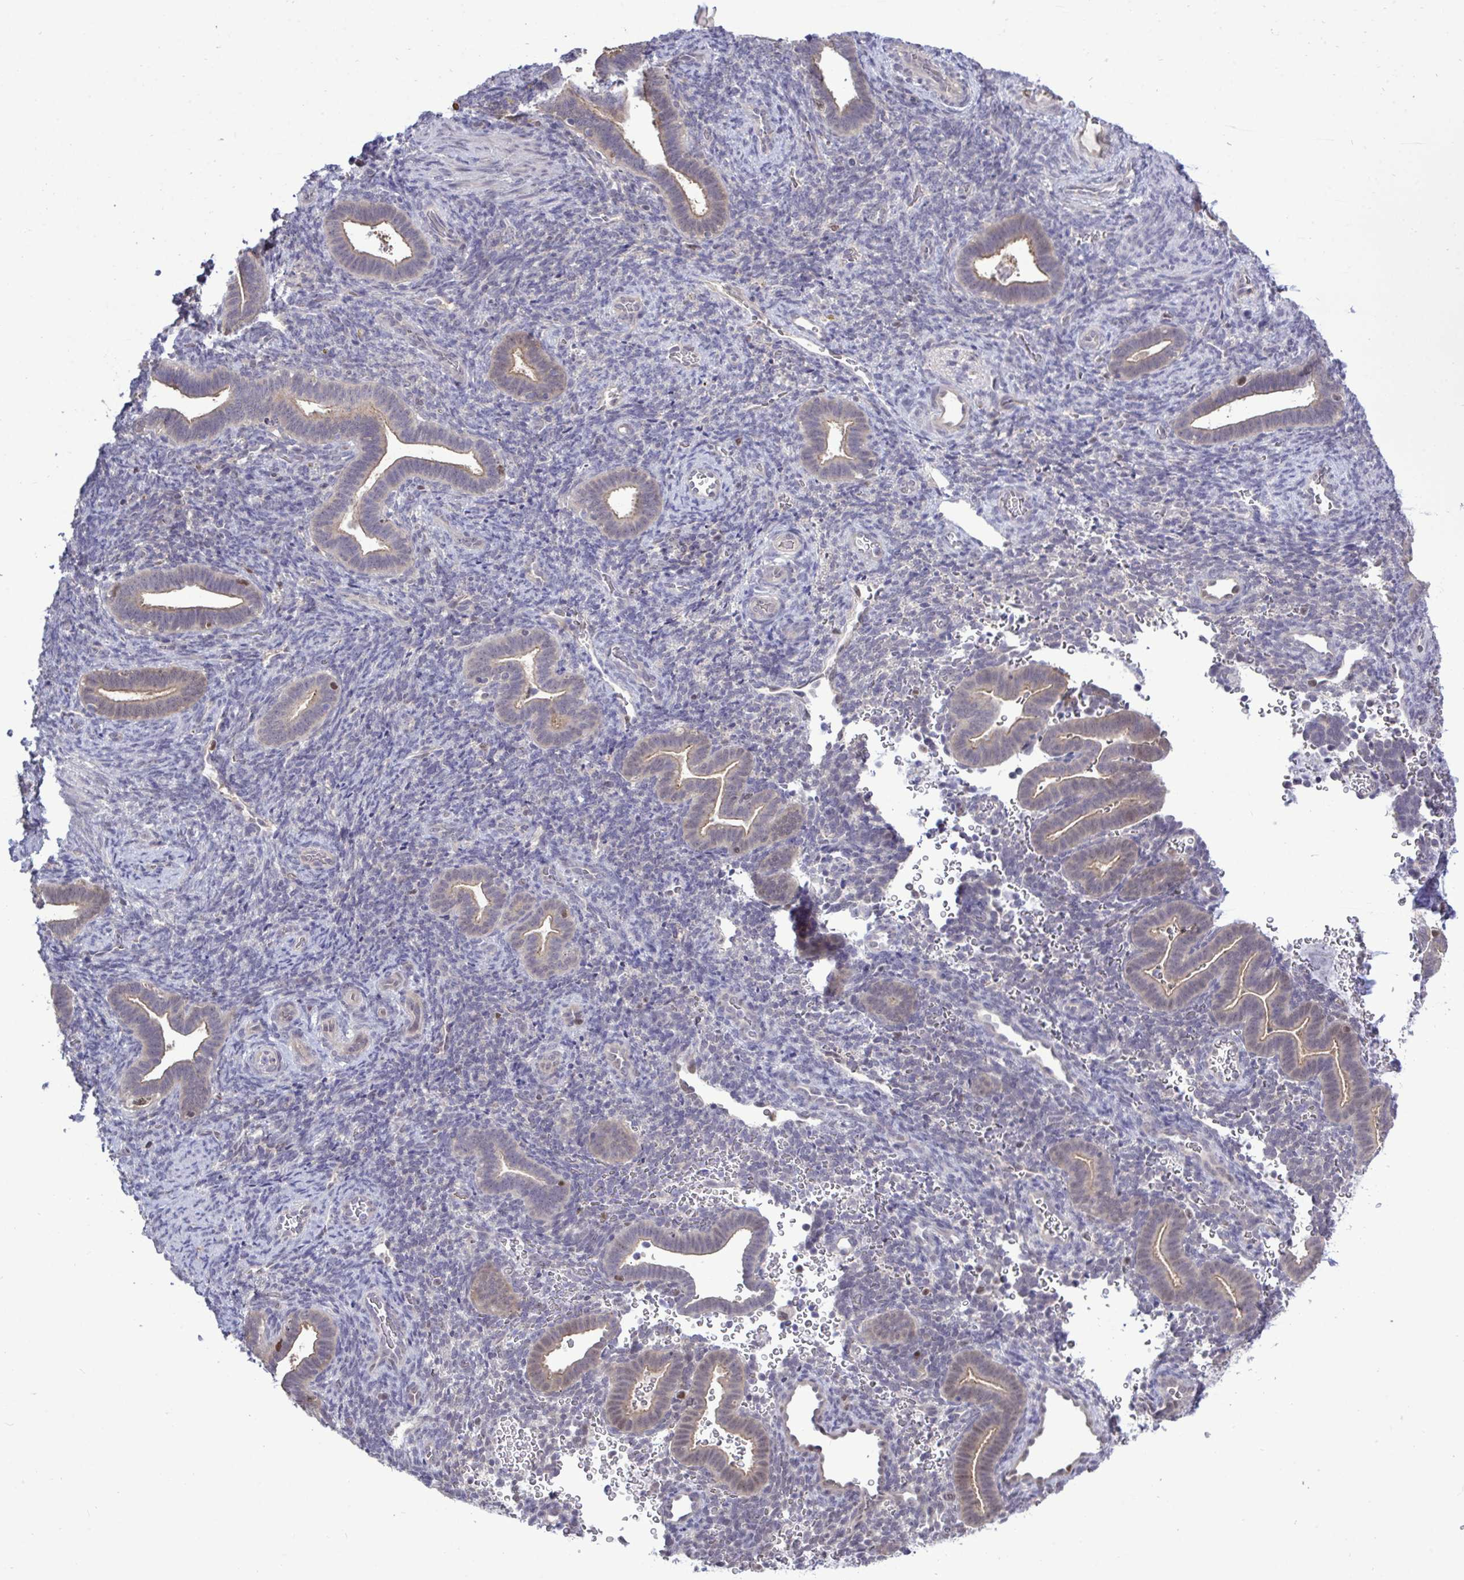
{"staining": {"intensity": "negative", "quantity": "none", "location": "none"}, "tissue": "endometrium", "cell_type": "Cells in endometrial stroma", "image_type": "normal", "snomed": [{"axis": "morphology", "description": "Normal tissue, NOS"}, {"axis": "topography", "description": "Endometrium"}], "caption": "Immunohistochemistry (IHC) histopathology image of benign endometrium stained for a protein (brown), which demonstrates no positivity in cells in endometrial stroma. (DAB immunohistochemistry visualized using brightfield microscopy, high magnification).", "gene": "ZNF444", "patient": {"sex": "female", "age": 34}}